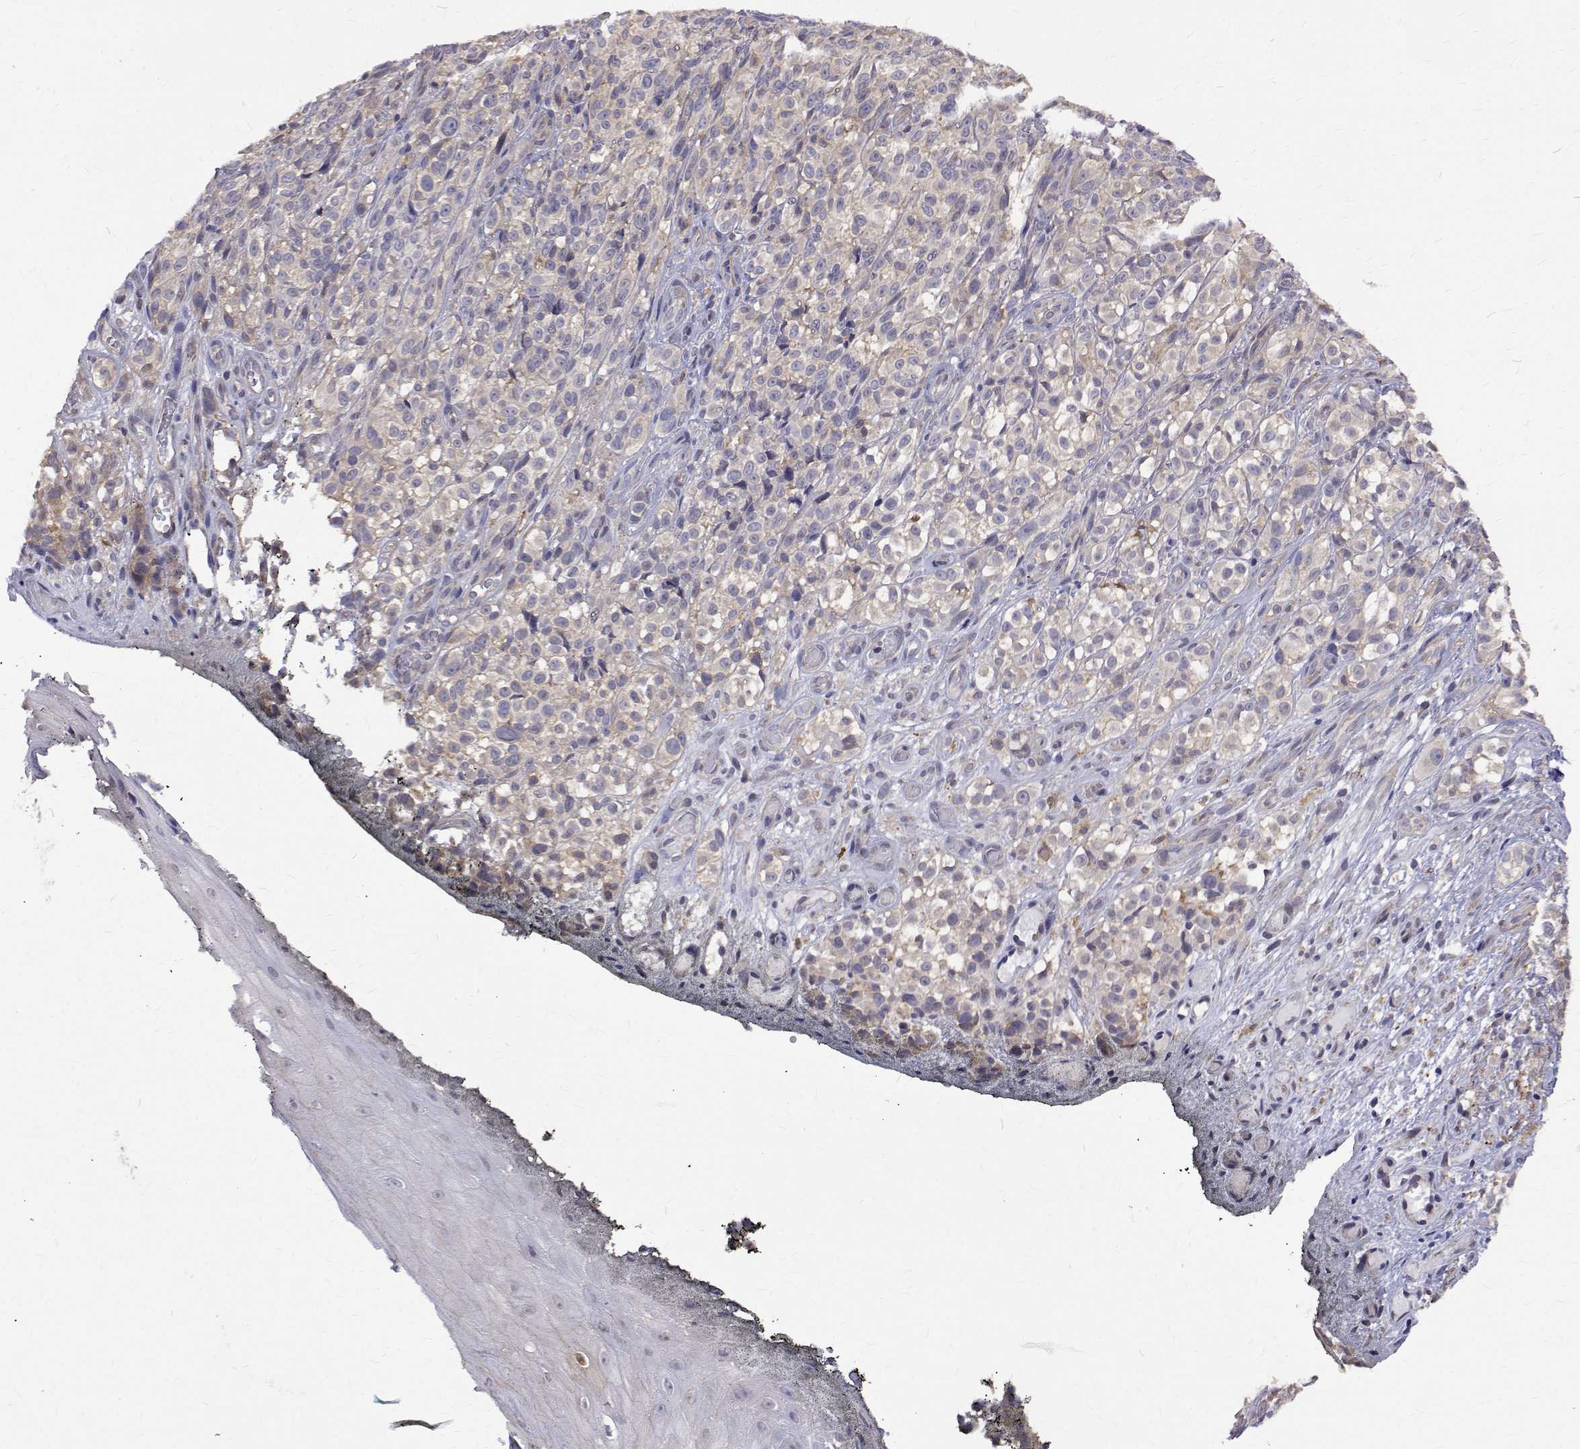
{"staining": {"intensity": "negative", "quantity": "none", "location": "none"}, "tissue": "melanoma", "cell_type": "Tumor cells", "image_type": "cancer", "snomed": [{"axis": "morphology", "description": "Malignant melanoma, NOS"}, {"axis": "topography", "description": "Skin"}], "caption": "An immunohistochemistry (IHC) image of melanoma is shown. There is no staining in tumor cells of melanoma.", "gene": "PADI1", "patient": {"sex": "female", "age": 85}}